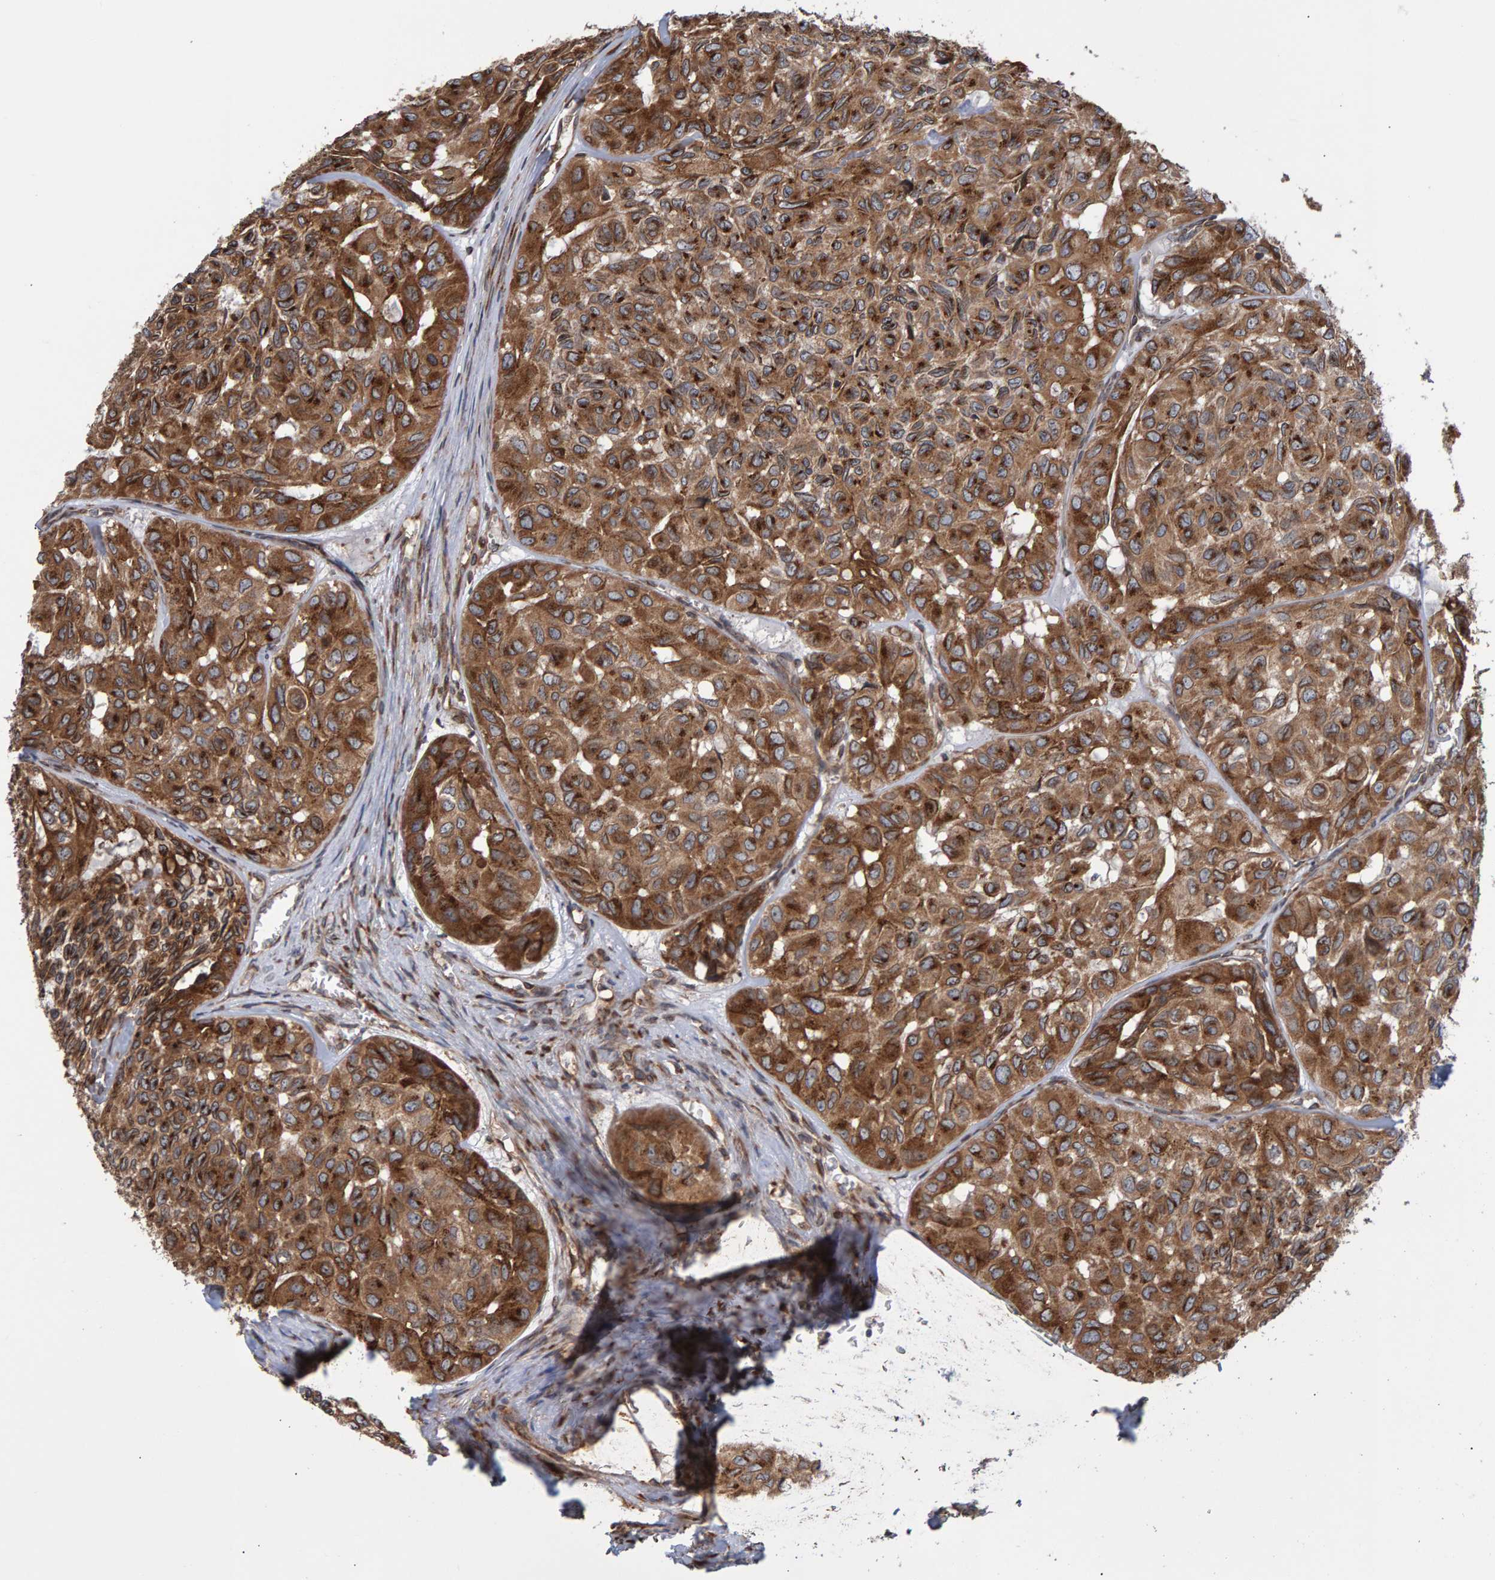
{"staining": {"intensity": "strong", "quantity": ">75%", "location": "cytoplasmic/membranous"}, "tissue": "head and neck cancer", "cell_type": "Tumor cells", "image_type": "cancer", "snomed": [{"axis": "morphology", "description": "Adenocarcinoma, NOS"}, {"axis": "topography", "description": "Salivary gland, NOS"}, {"axis": "topography", "description": "Head-Neck"}], "caption": "Human adenocarcinoma (head and neck) stained for a protein (brown) shows strong cytoplasmic/membranous positive staining in approximately >75% of tumor cells.", "gene": "FAM117A", "patient": {"sex": "female", "age": 76}}